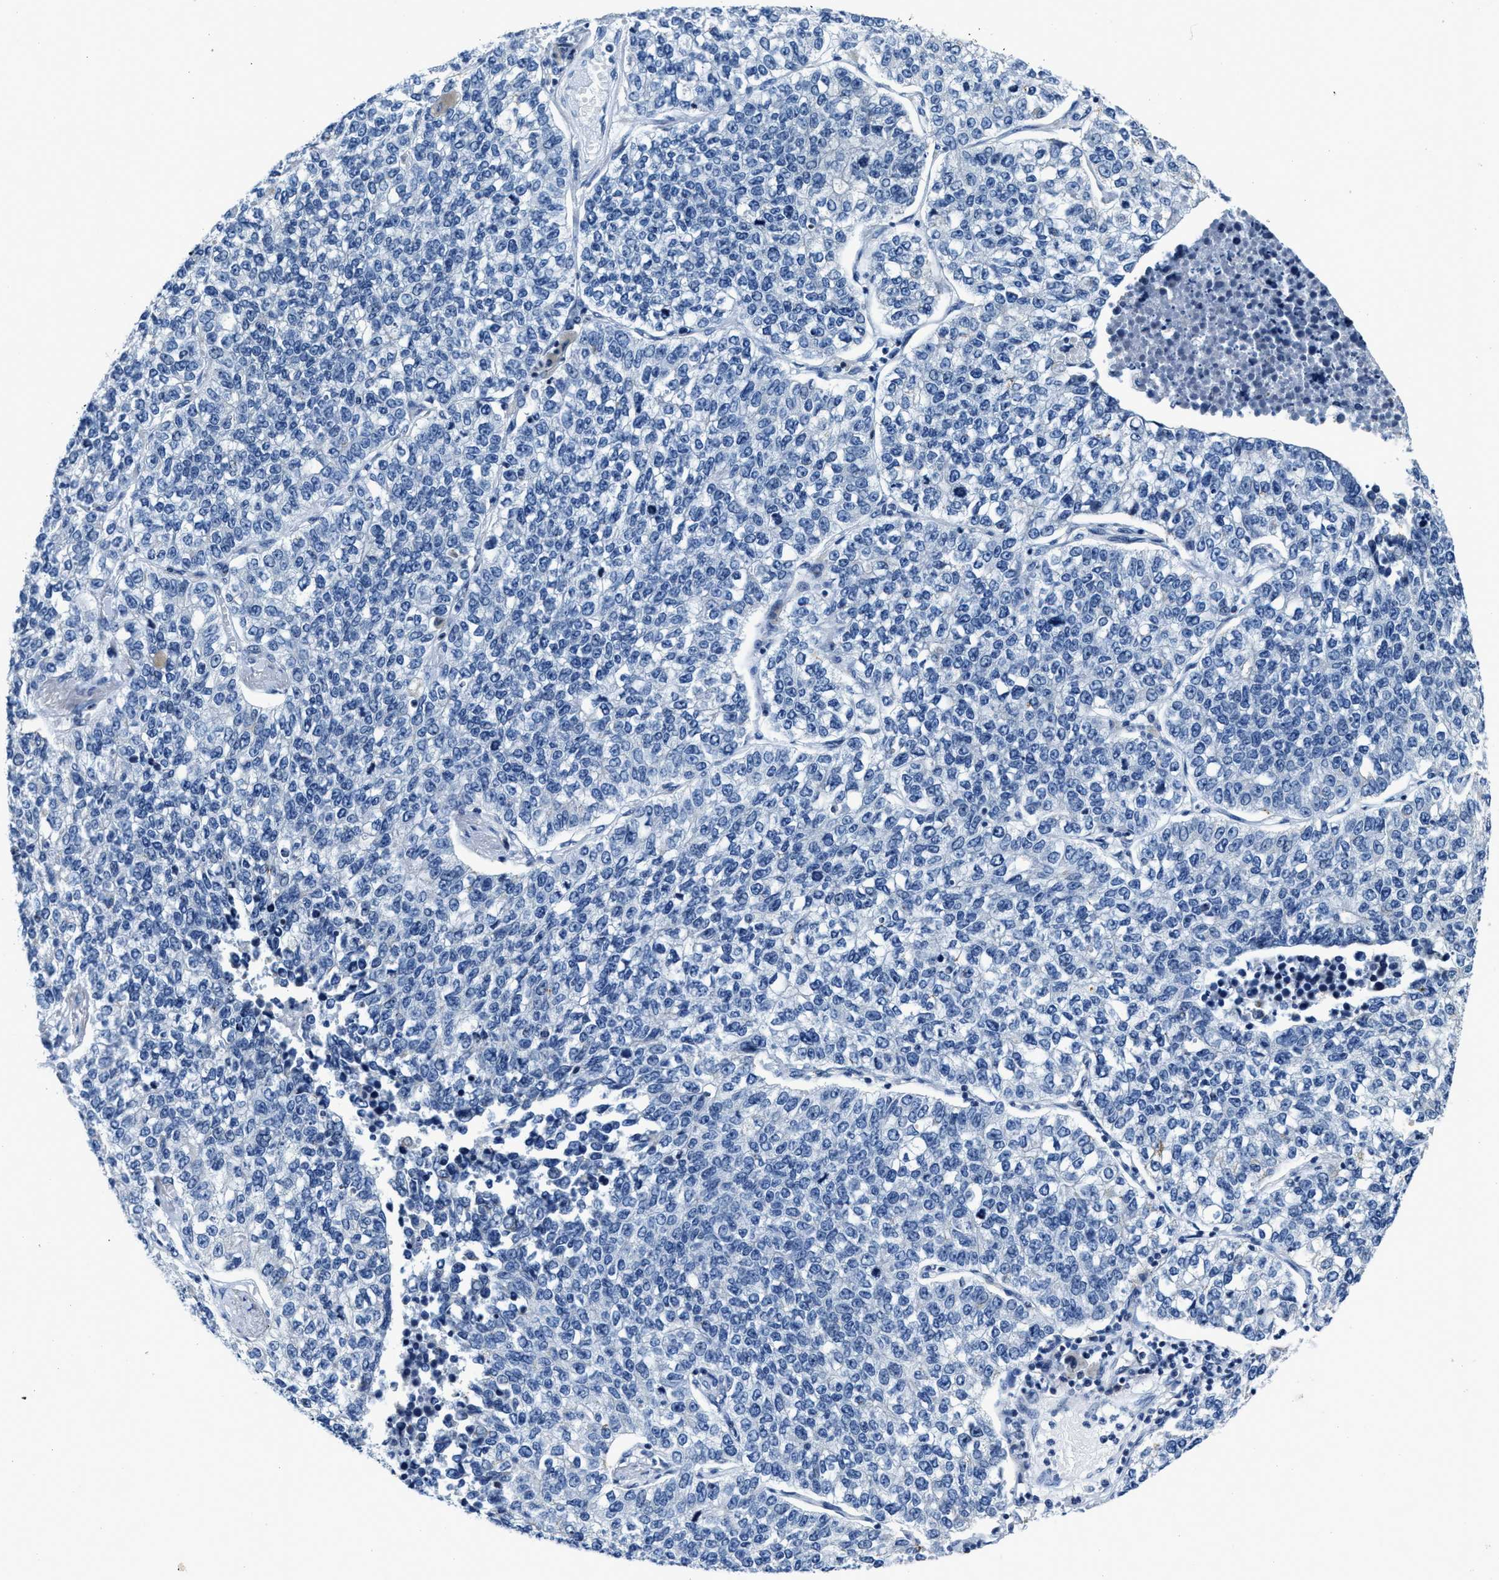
{"staining": {"intensity": "negative", "quantity": "none", "location": "none"}, "tissue": "lung cancer", "cell_type": "Tumor cells", "image_type": "cancer", "snomed": [{"axis": "morphology", "description": "Adenocarcinoma, NOS"}, {"axis": "topography", "description": "Lung"}], "caption": "Lung adenocarcinoma was stained to show a protein in brown. There is no significant staining in tumor cells. (DAB IHC with hematoxylin counter stain).", "gene": "ASZ1", "patient": {"sex": "male", "age": 49}}